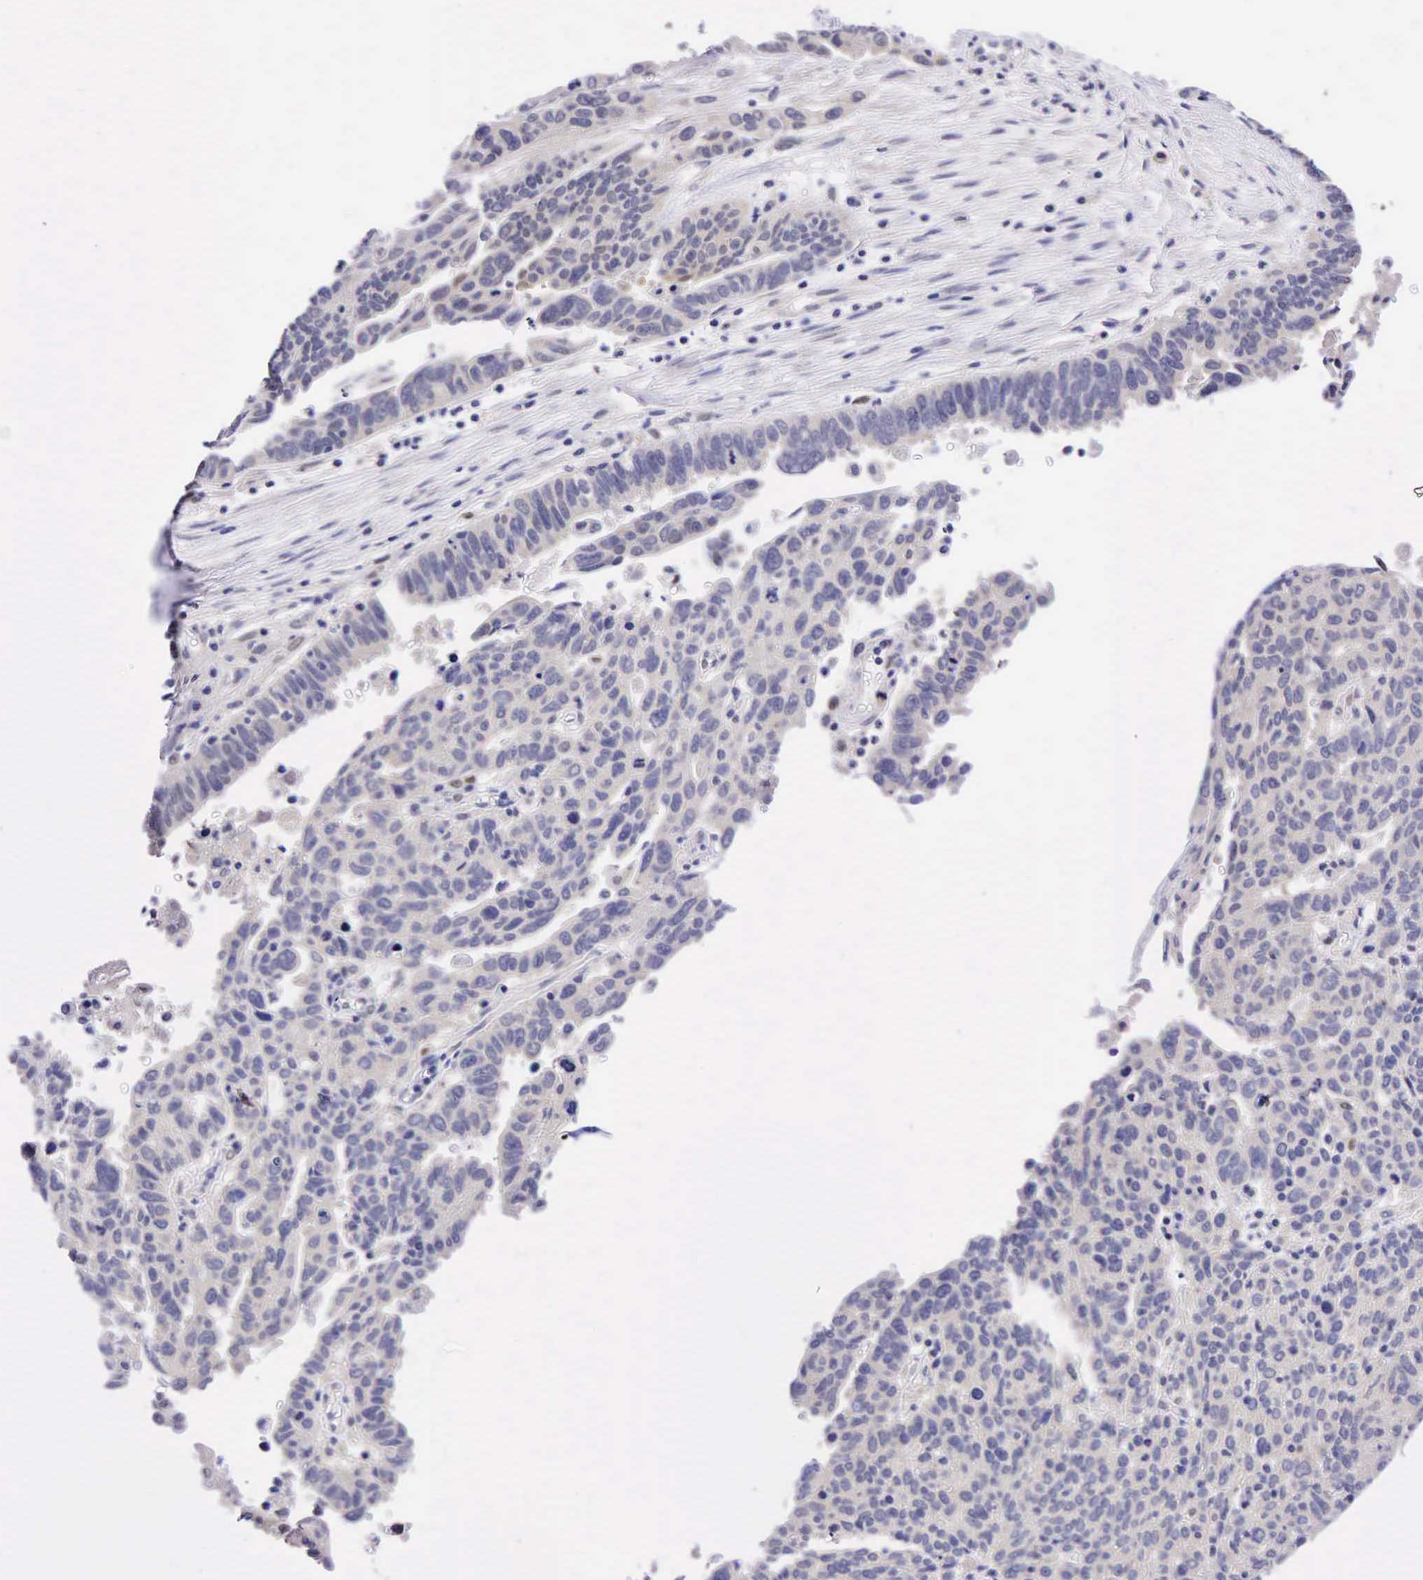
{"staining": {"intensity": "negative", "quantity": "none", "location": "none"}, "tissue": "ovarian cancer", "cell_type": "Tumor cells", "image_type": "cancer", "snomed": [{"axis": "morphology", "description": "Carcinoma, endometroid"}, {"axis": "morphology", "description": "Cystadenocarcinoma, serous, NOS"}, {"axis": "topography", "description": "Ovary"}], "caption": "Immunohistochemistry of human serous cystadenocarcinoma (ovarian) exhibits no expression in tumor cells. (Brightfield microscopy of DAB (3,3'-diaminobenzidine) immunohistochemistry at high magnification).", "gene": "CCND1", "patient": {"sex": "female", "age": 45}}